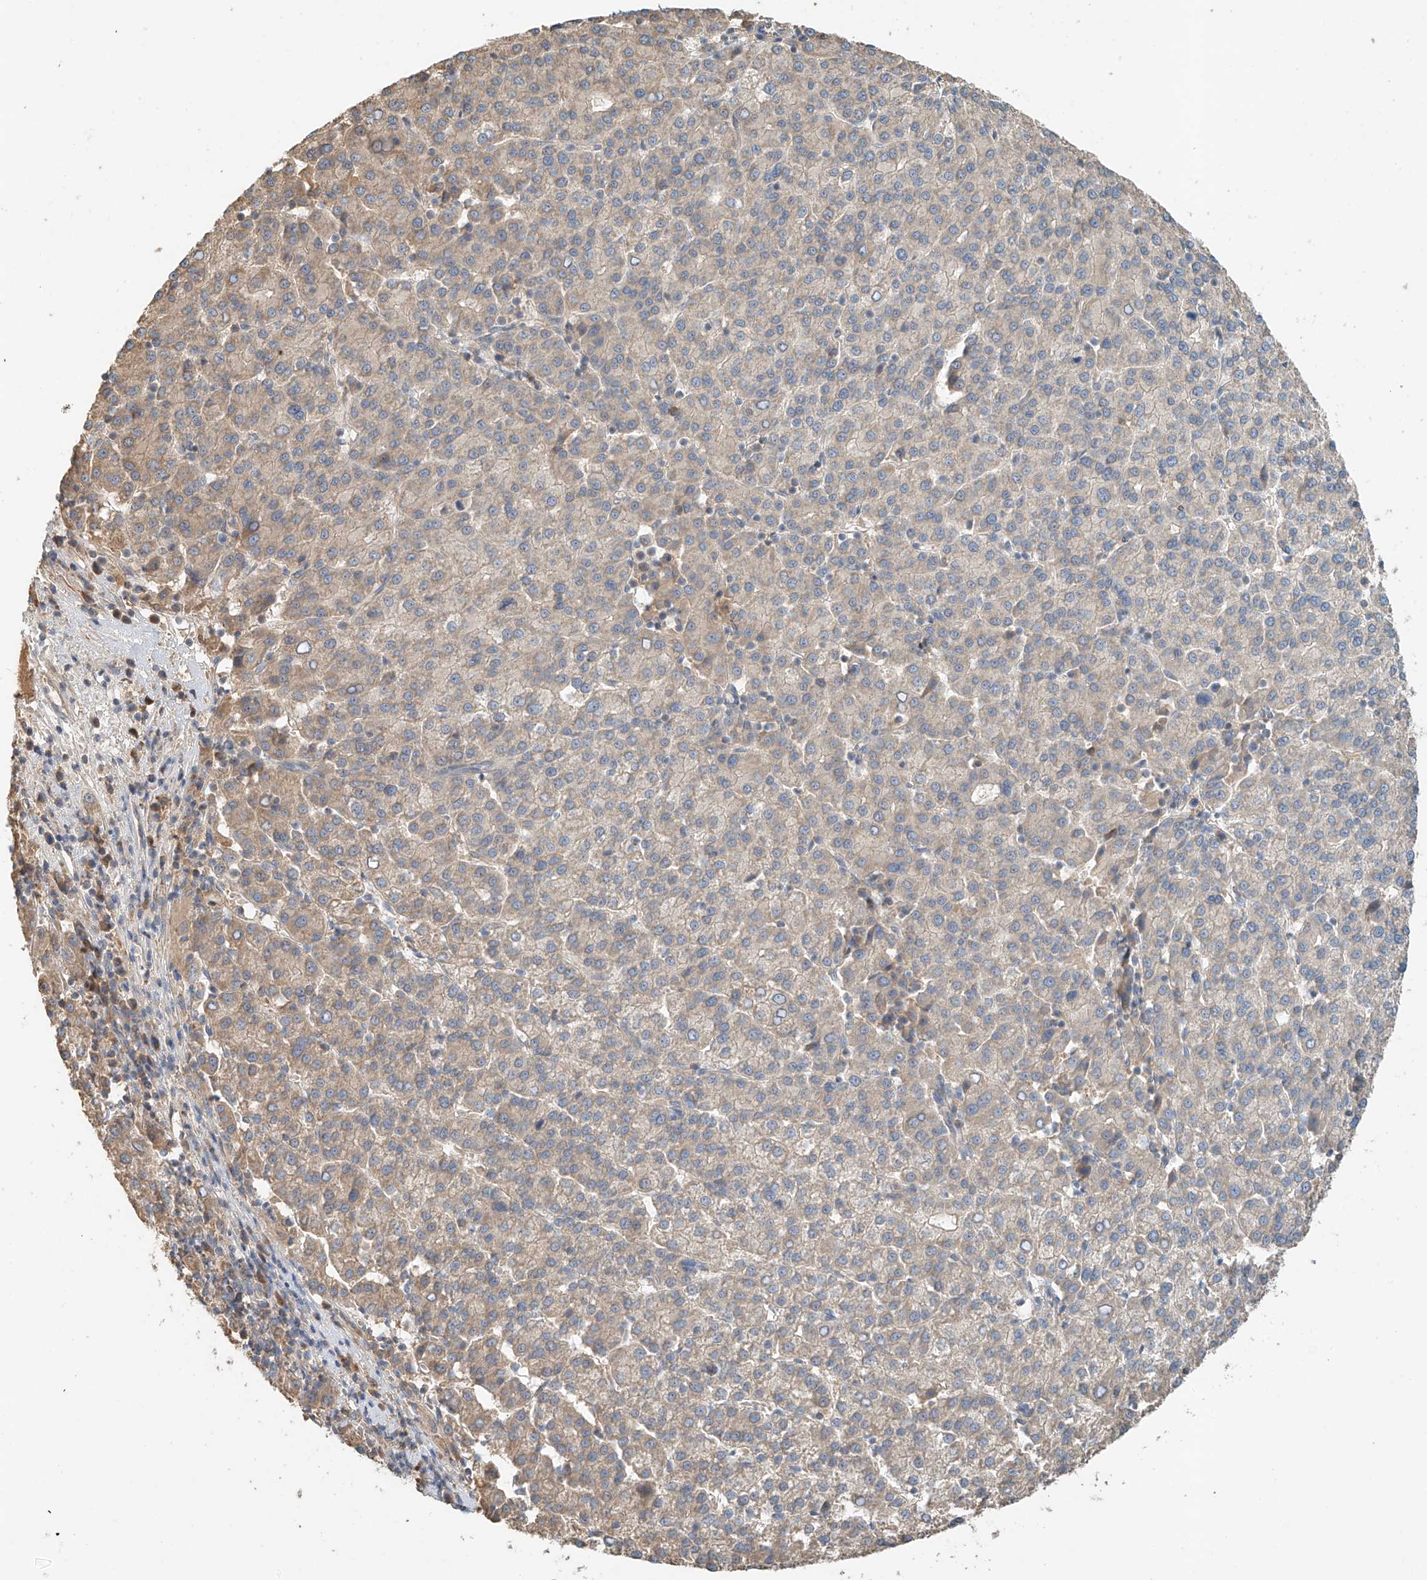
{"staining": {"intensity": "weak", "quantity": "25%-75%", "location": "cytoplasmic/membranous"}, "tissue": "liver cancer", "cell_type": "Tumor cells", "image_type": "cancer", "snomed": [{"axis": "morphology", "description": "Carcinoma, Hepatocellular, NOS"}, {"axis": "topography", "description": "Liver"}], "caption": "DAB immunohistochemical staining of human hepatocellular carcinoma (liver) demonstrates weak cytoplasmic/membranous protein staining in about 25%-75% of tumor cells.", "gene": "GNB1L", "patient": {"sex": "female", "age": 58}}